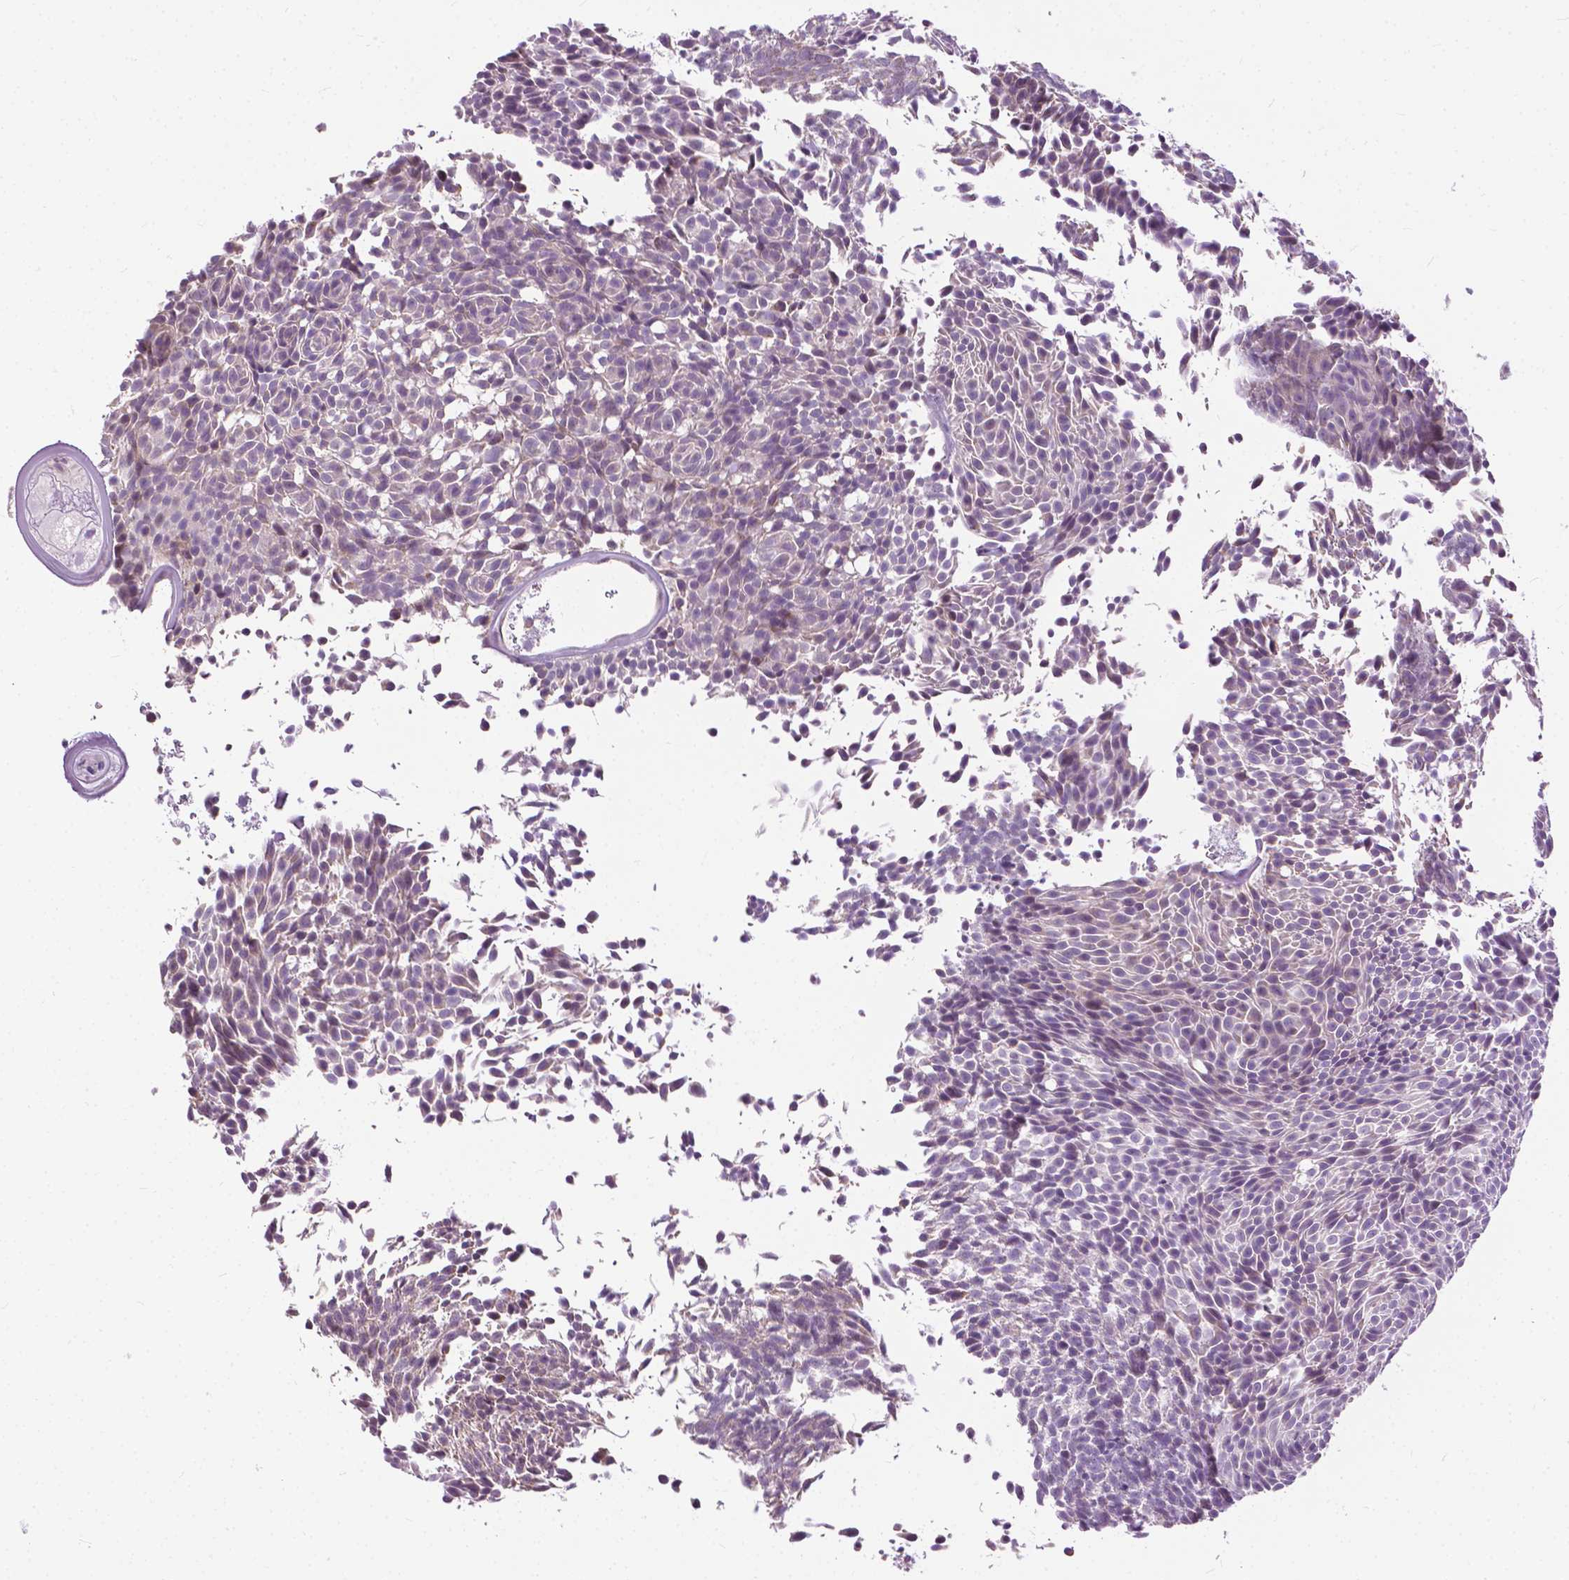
{"staining": {"intensity": "negative", "quantity": "none", "location": "none"}, "tissue": "urothelial cancer", "cell_type": "Tumor cells", "image_type": "cancer", "snomed": [{"axis": "morphology", "description": "Urothelial carcinoma, Low grade"}, {"axis": "topography", "description": "Urinary bladder"}], "caption": "Human urothelial cancer stained for a protein using immunohistochemistry demonstrates no staining in tumor cells.", "gene": "TTC9B", "patient": {"sex": "male", "age": 77}}